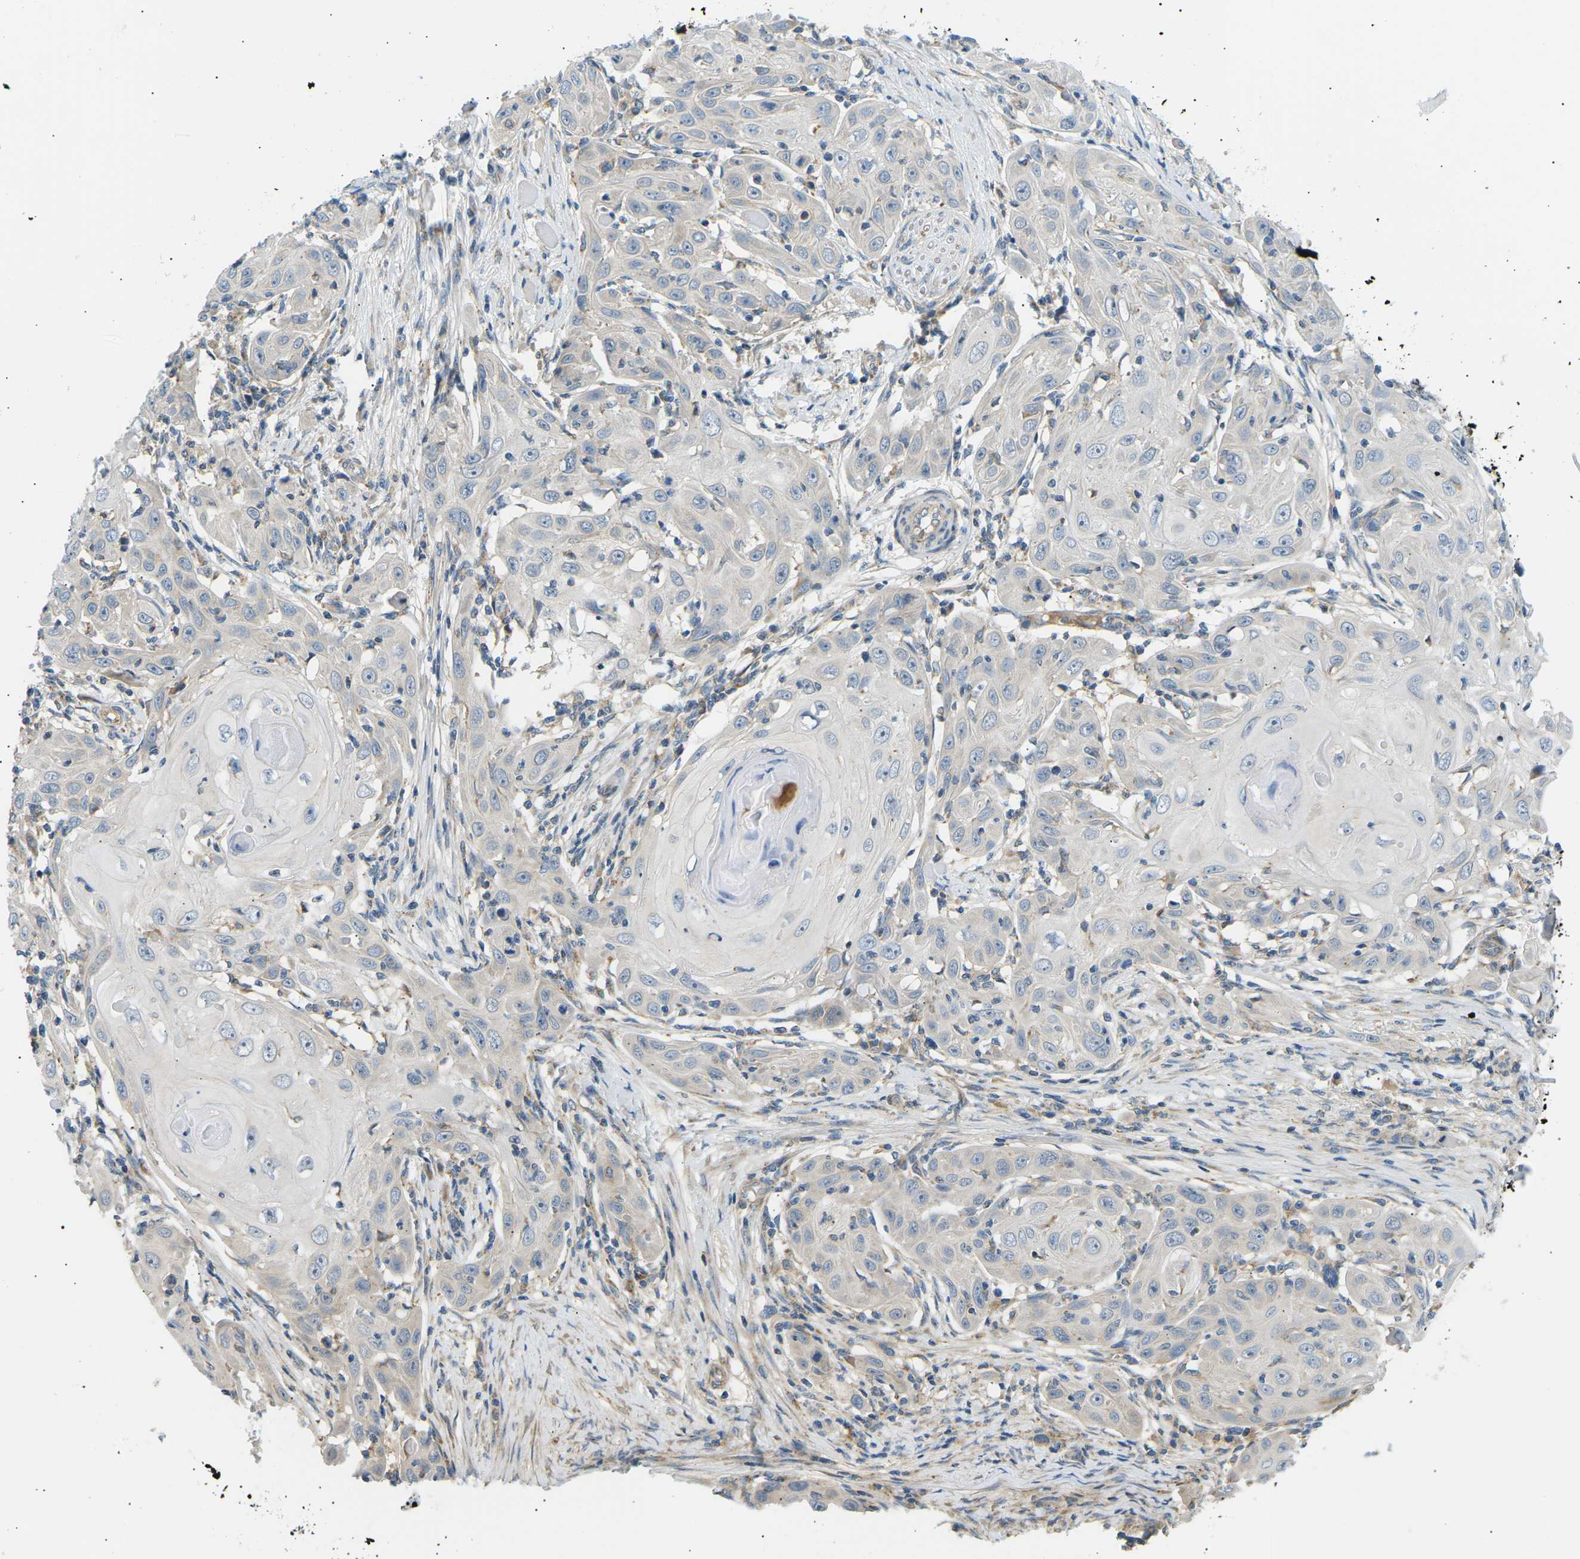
{"staining": {"intensity": "weak", "quantity": "<25%", "location": "cytoplasmic/membranous"}, "tissue": "skin cancer", "cell_type": "Tumor cells", "image_type": "cancer", "snomed": [{"axis": "morphology", "description": "Squamous cell carcinoma, NOS"}, {"axis": "topography", "description": "Skin"}], "caption": "Skin squamous cell carcinoma was stained to show a protein in brown. There is no significant positivity in tumor cells. (Stains: DAB IHC with hematoxylin counter stain, Microscopy: brightfield microscopy at high magnification).", "gene": "TBC1D8", "patient": {"sex": "female", "age": 88}}